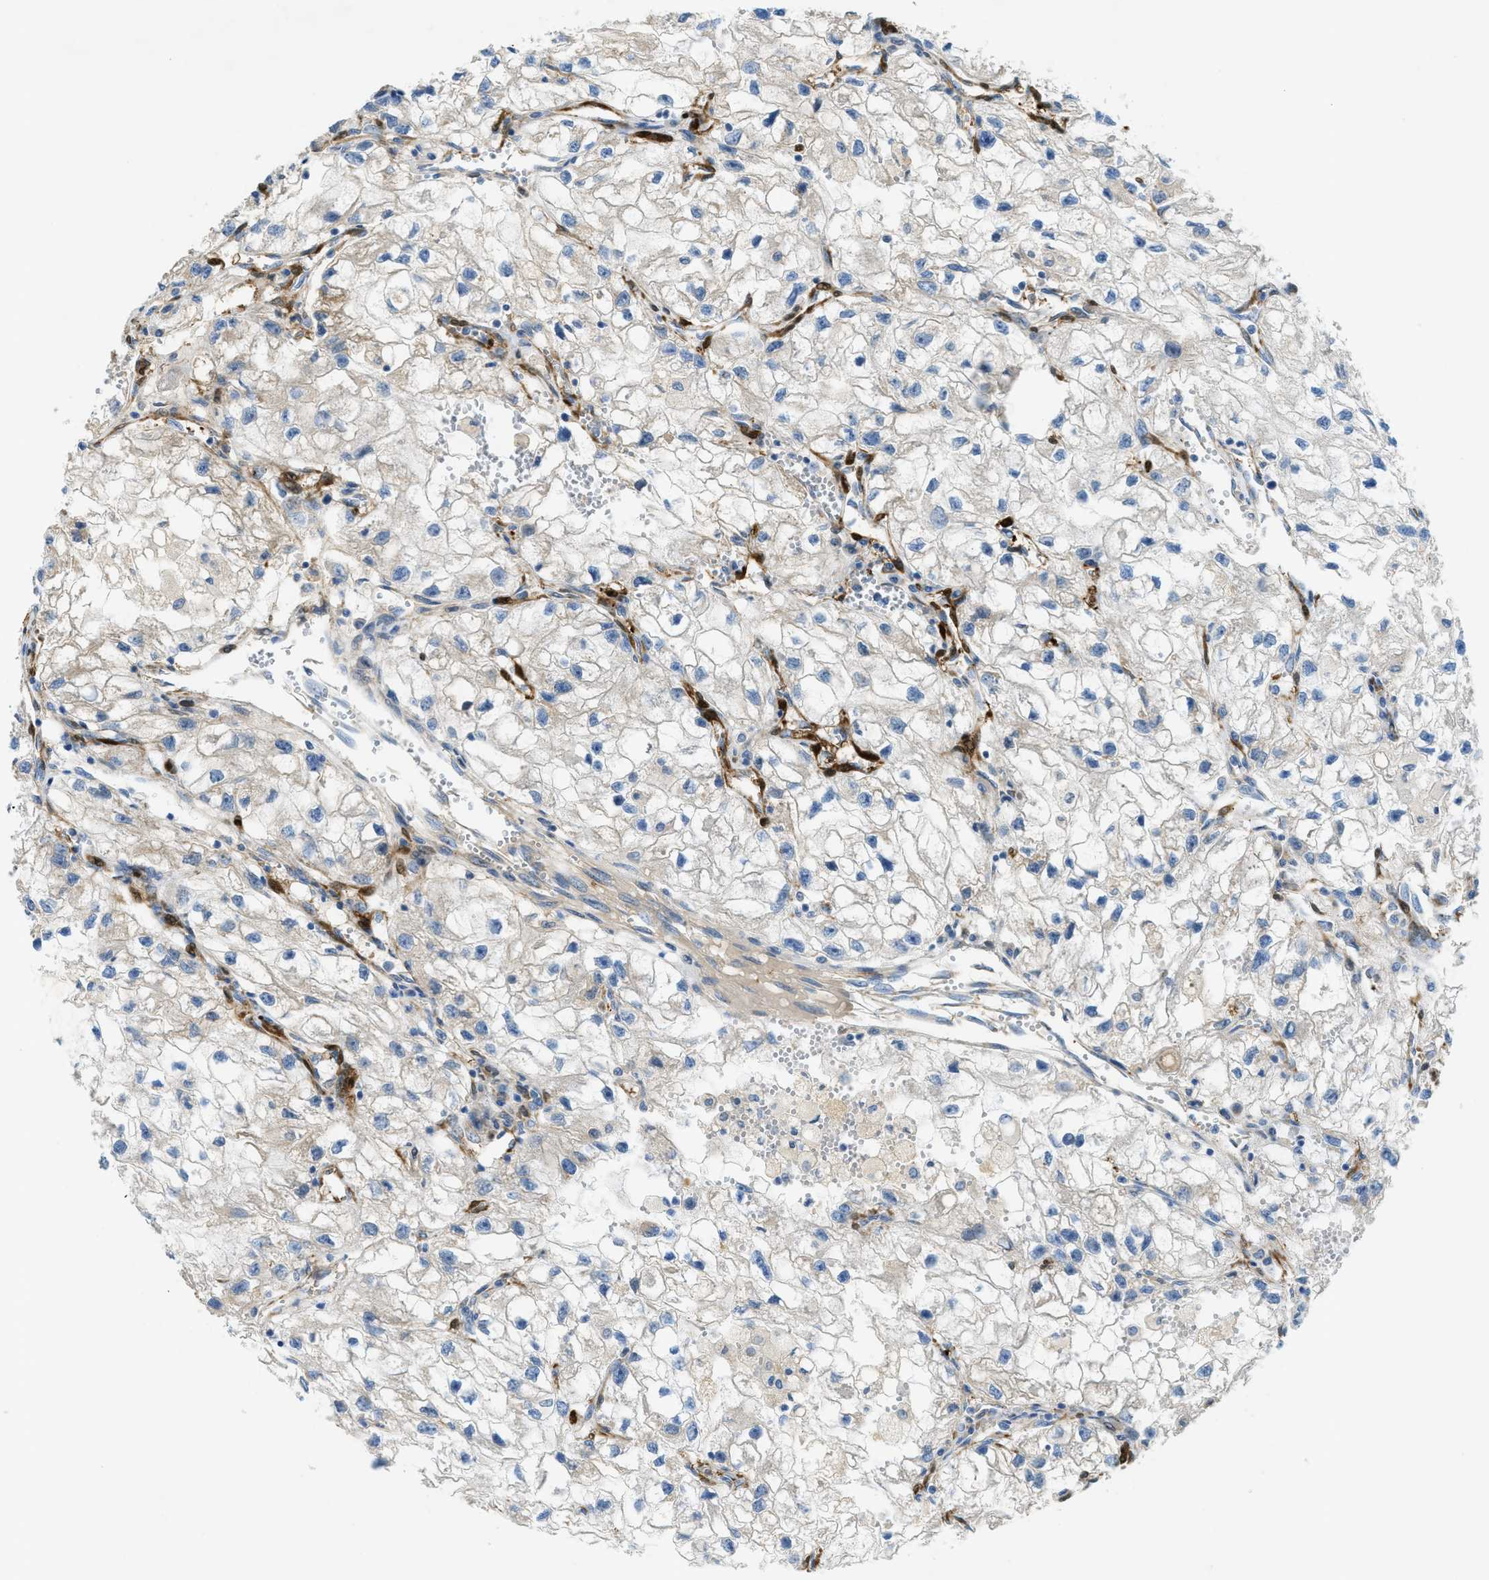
{"staining": {"intensity": "weak", "quantity": "<25%", "location": "cytoplasmic/membranous"}, "tissue": "renal cancer", "cell_type": "Tumor cells", "image_type": "cancer", "snomed": [{"axis": "morphology", "description": "Adenocarcinoma, NOS"}, {"axis": "topography", "description": "Kidney"}], "caption": "Micrograph shows no protein expression in tumor cells of renal cancer (adenocarcinoma) tissue.", "gene": "CYGB", "patient": {"sex": "female", "age": 70}}